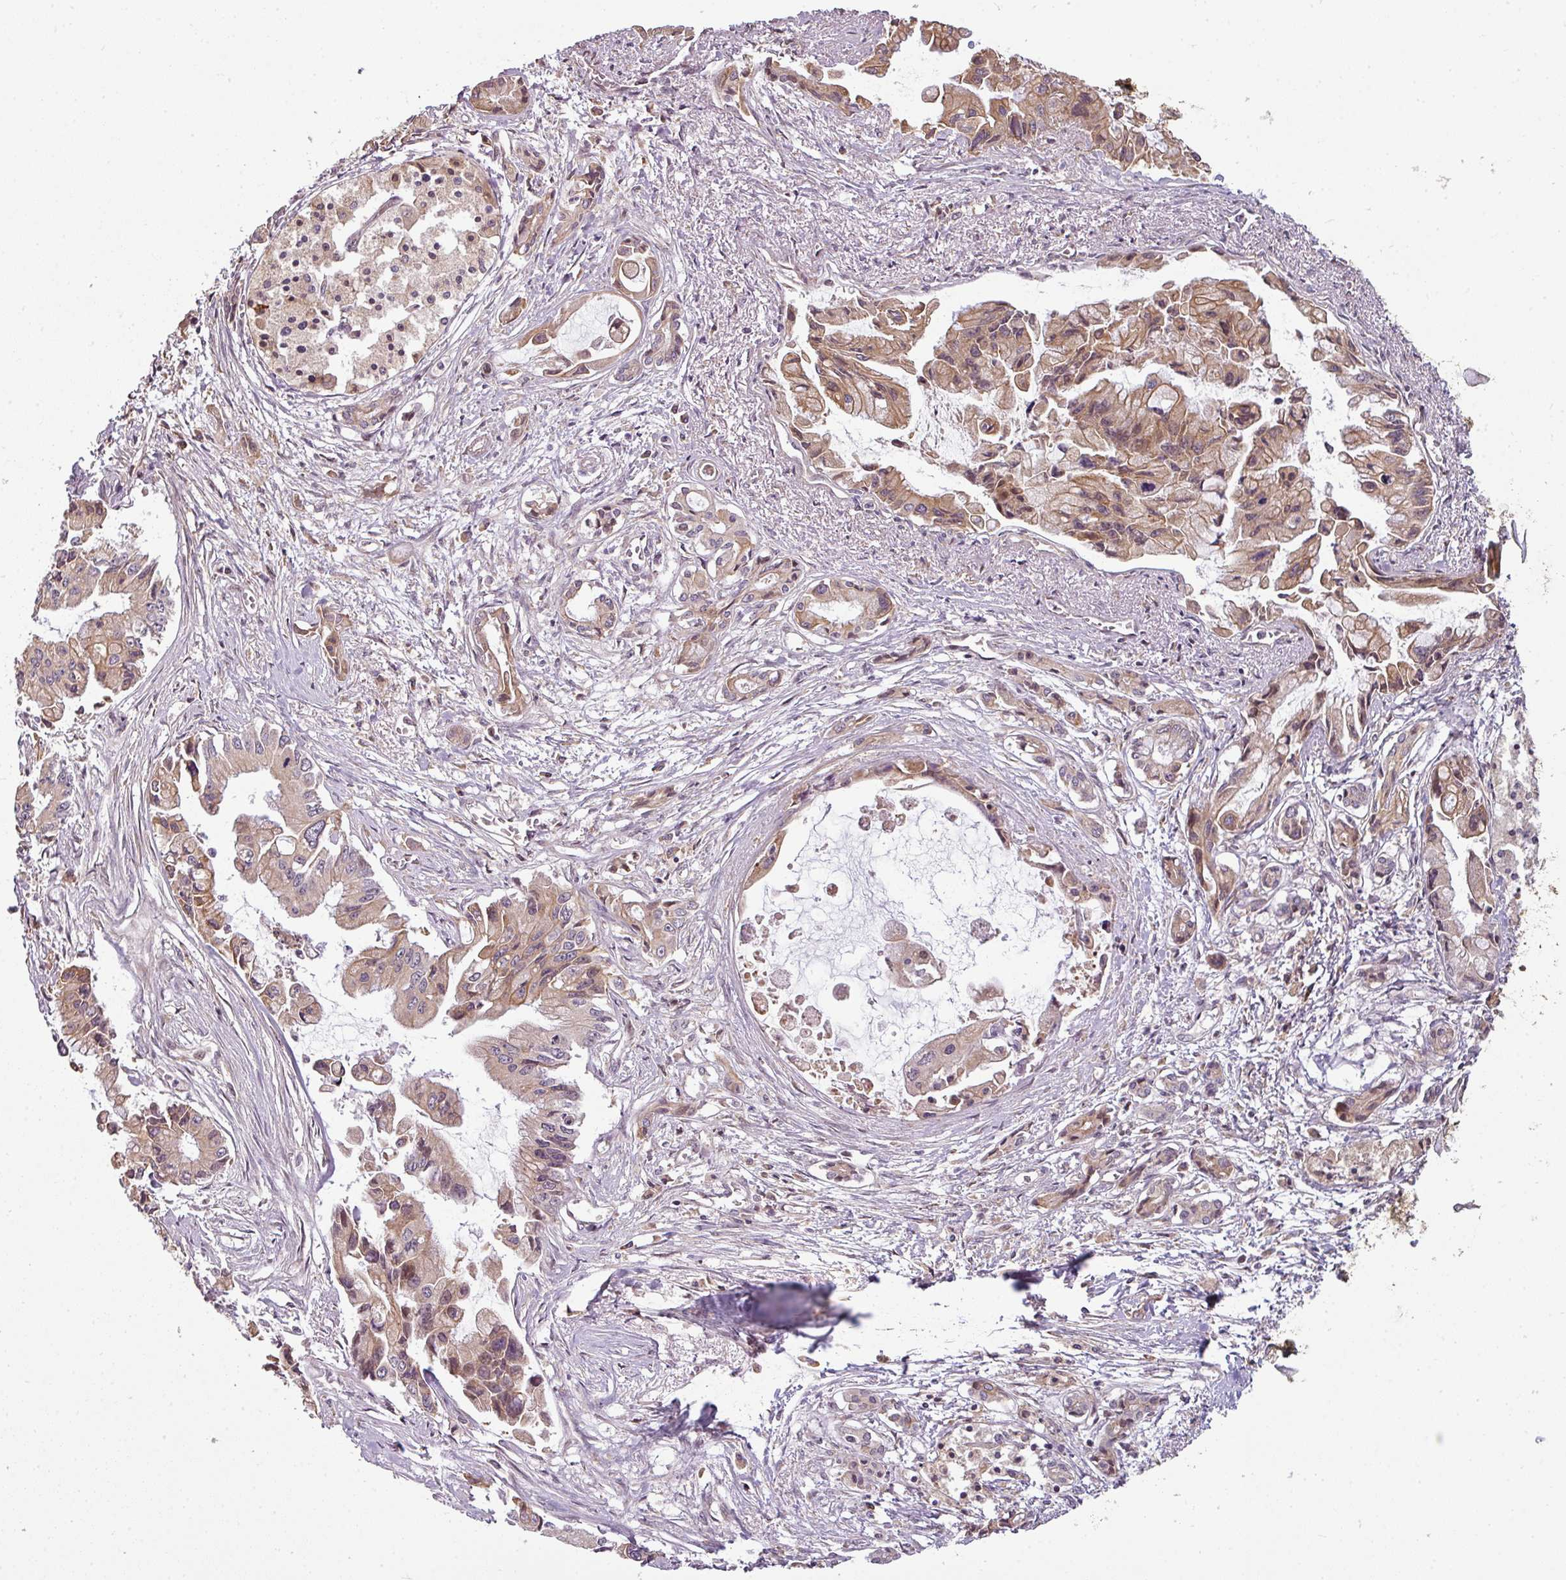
{"staining": {"intensity": "moderate", "quantity": ">75%", "location": "cytoplasmic/membranous"}, "tissue": "pancreatic cancer", "cell_type": "Tumor cells", "image_type": "cancer", "snomed": [{"axis": "morphology", "description": "Adenocarcinoma, NOS"}, {"axis": "topography", "description": "Pancreas"}], "caption": "Protein staining of pancreatic adenocarcinoma tissue shows moderate cytoplasmic/membranous staining in approximately >75% of tumor cells.", "gene": "RNF31", "patient": {"sex": "male", "age": 84}}